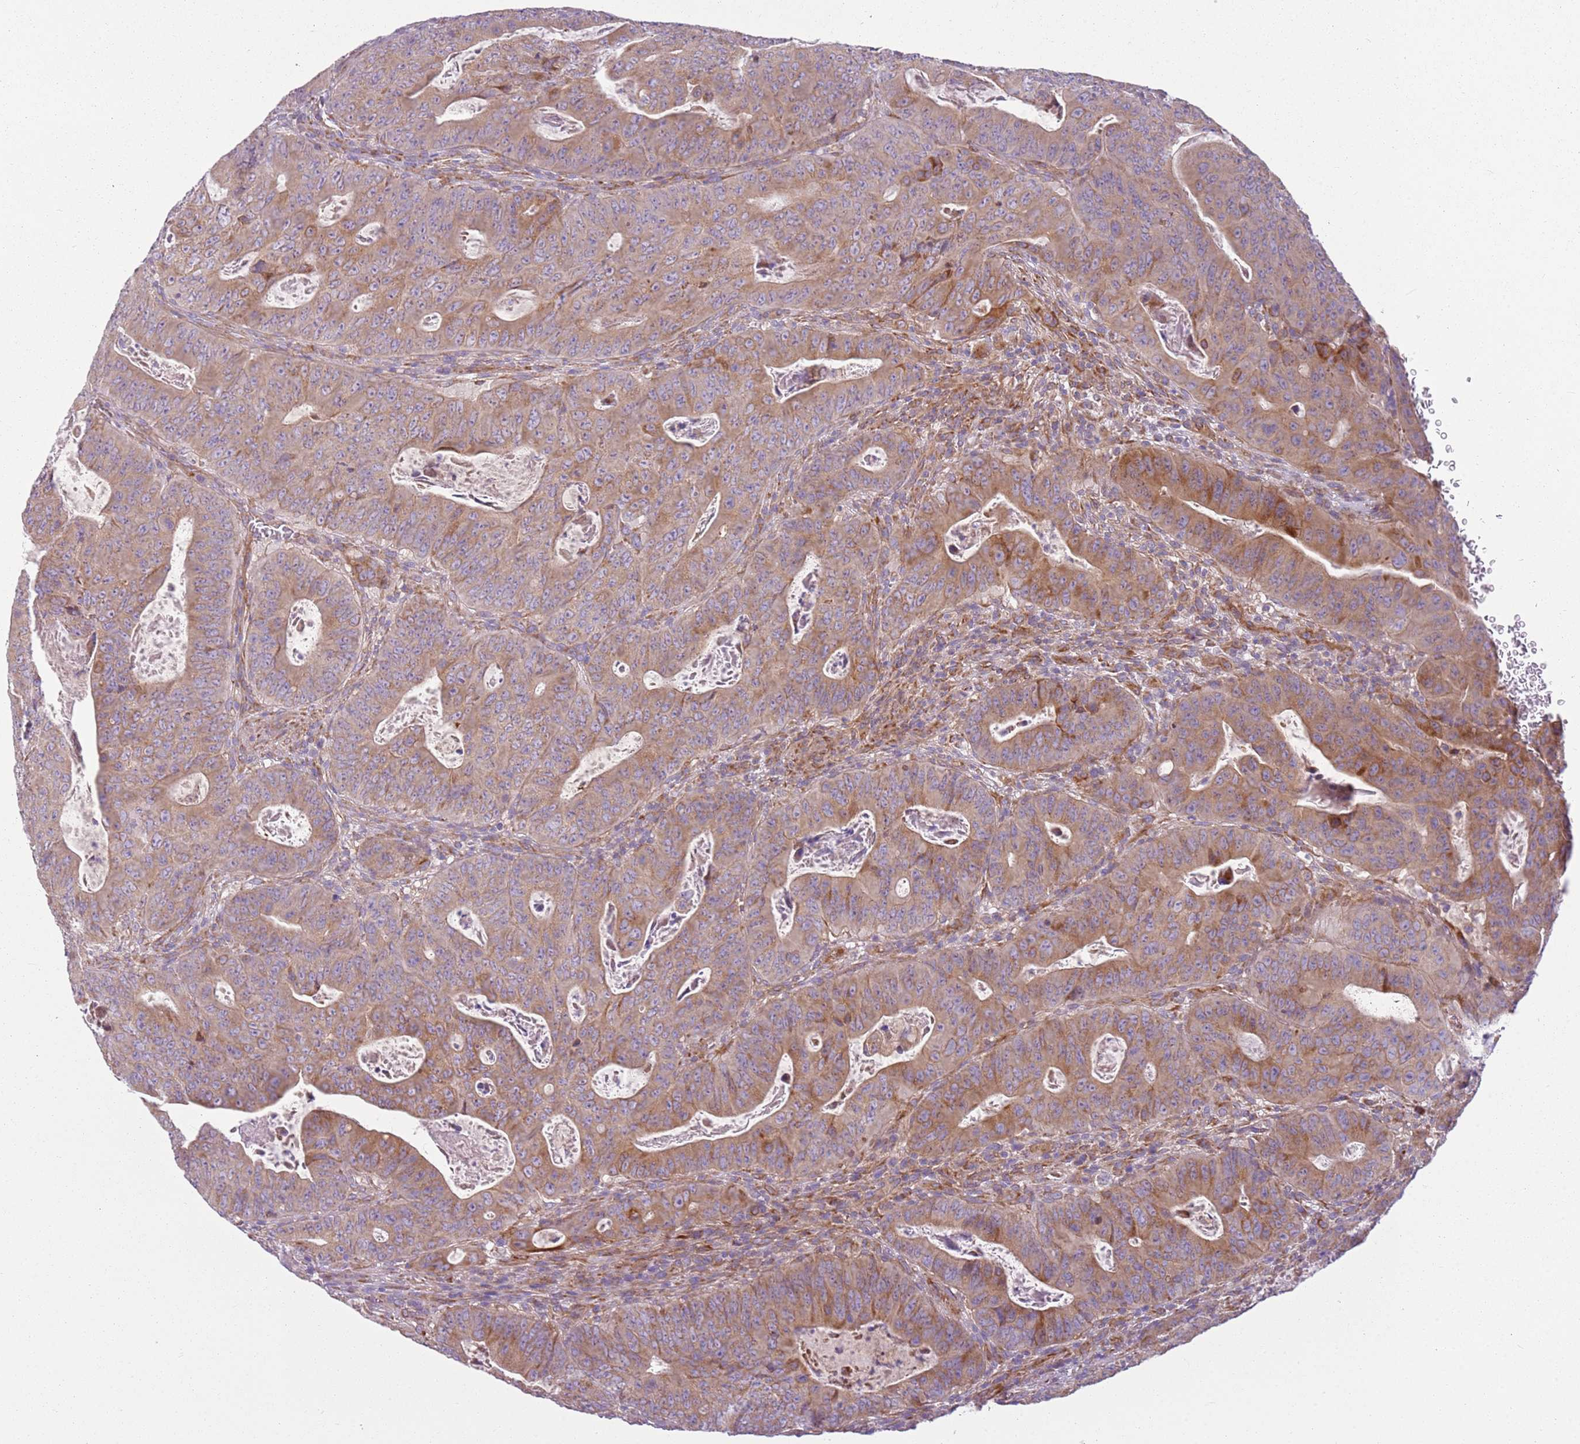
{"staining": {"intensity": "moderate", "quantity": ">75%", "location": "cytoplasmic/membranous"}, "tissue": "colorectal cancer", "cell_type": "Tumor cells", "image_type": "cancer", "snomed": [{"axis": "morphology", "description": "Adenocarcinoma, NOS"}, {"axis": "topography", "description": "Rectum"}], "caption": "Immunohistochemistry (IHC) of human colorectal adenocarcinoma shows medium levels of moderate cytoplasmic/membranous positivity in about >75% of tumor cells.", "gene": "TMEM200C", "patient": {"sex": "female", "age": 75}}